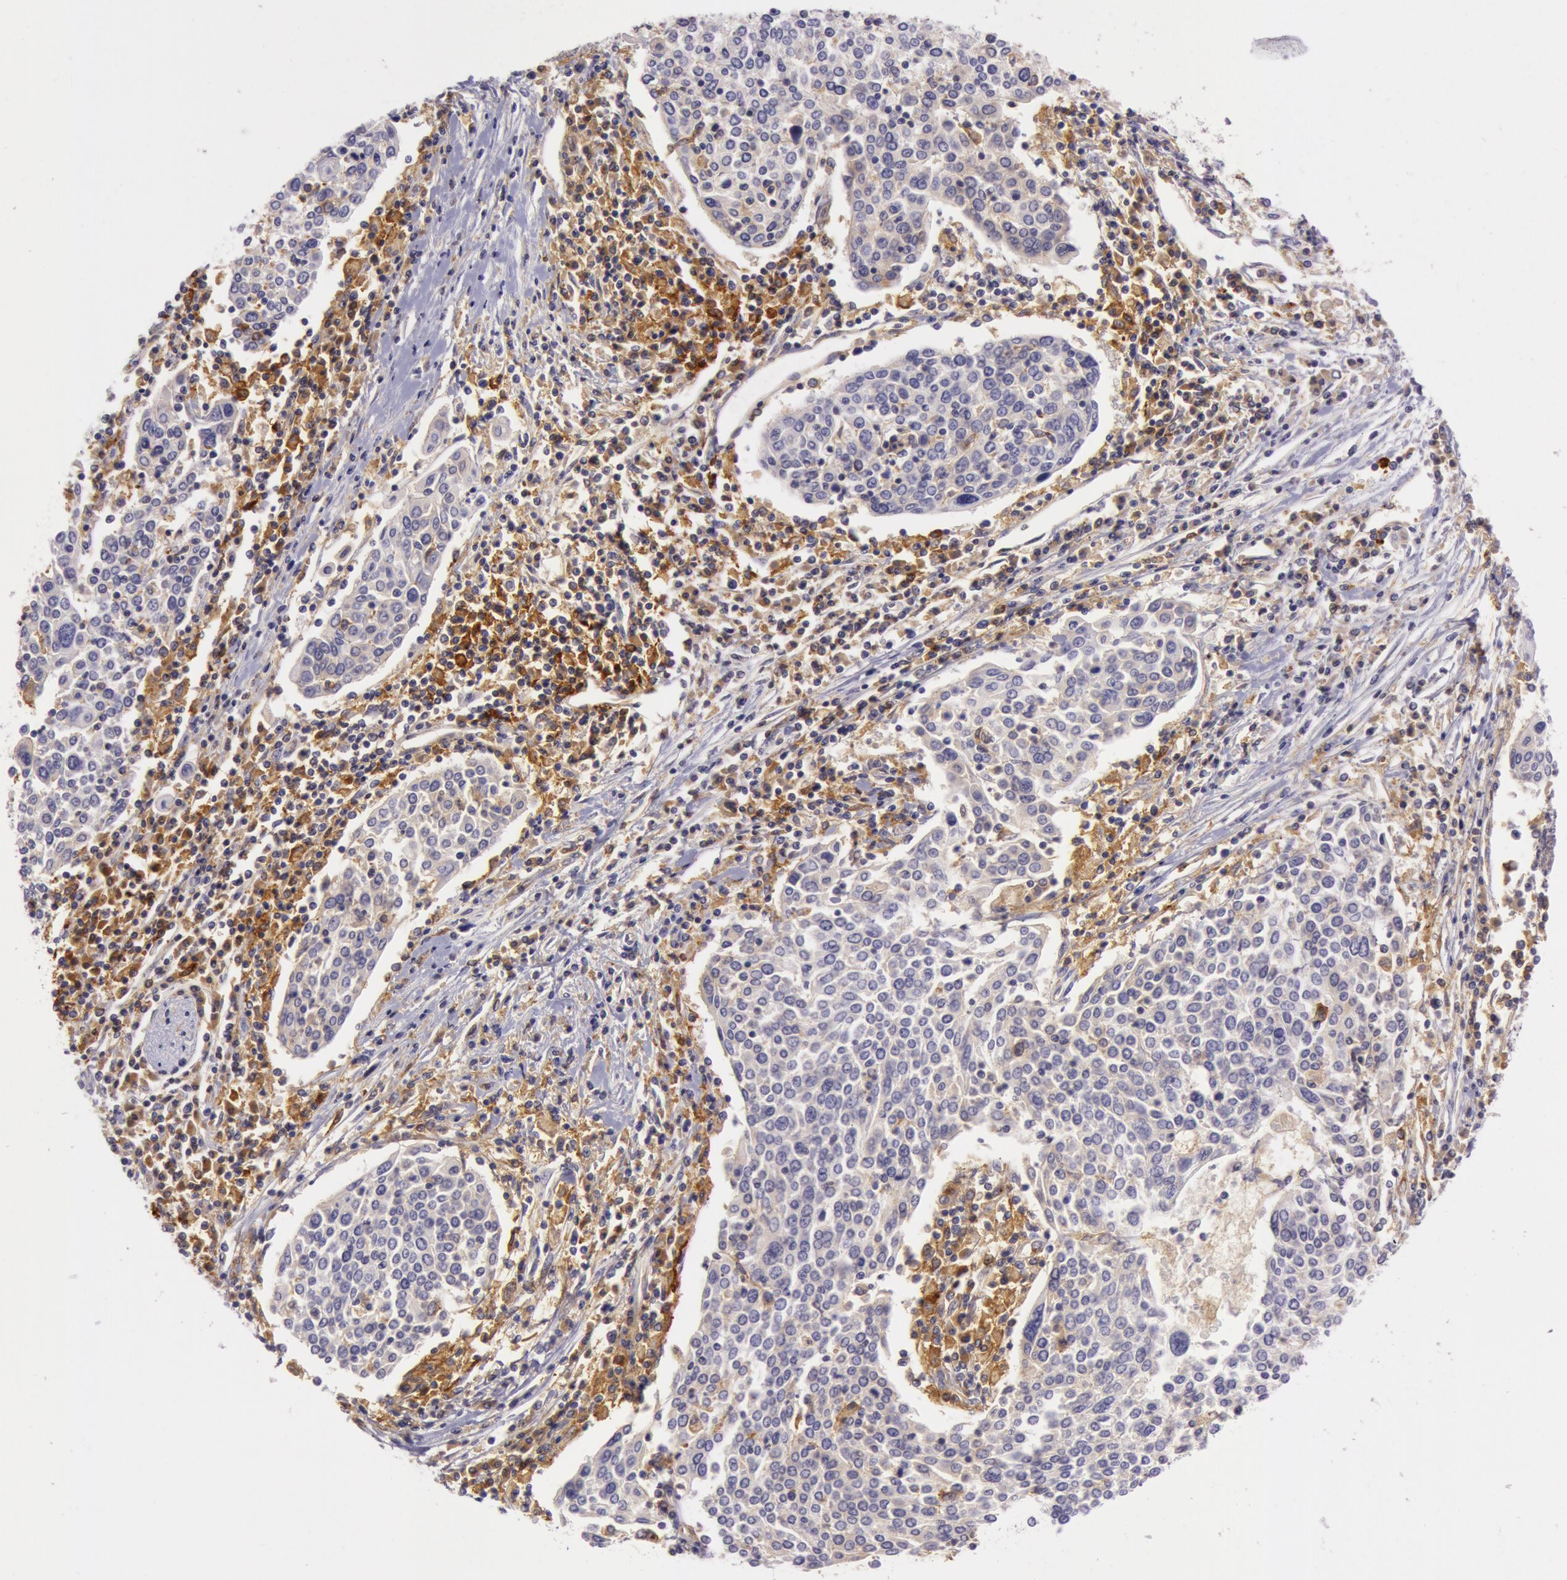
{"staining": {"intensity": "weak", "quantity": ">75%", "location": "cytoplasmic/membranous"}, "tissue": "cervical cancer", "cell_type": "Tumor cells", "image_type": "cancer", "snomed": [{"axis": "morphology", "description": "Squamous cell carcinoma, NOS"}, {"axis": "topography", "description": "Cervix"}], "caption": "The photomicrograph displays staining of squamous cell carcinoma (cervical), revealing weak cytoplasmic/membranous protein expression (brown color) within tumor cells.", "gene": "LY75", "patient": {"sex": "female", "age": 40}}